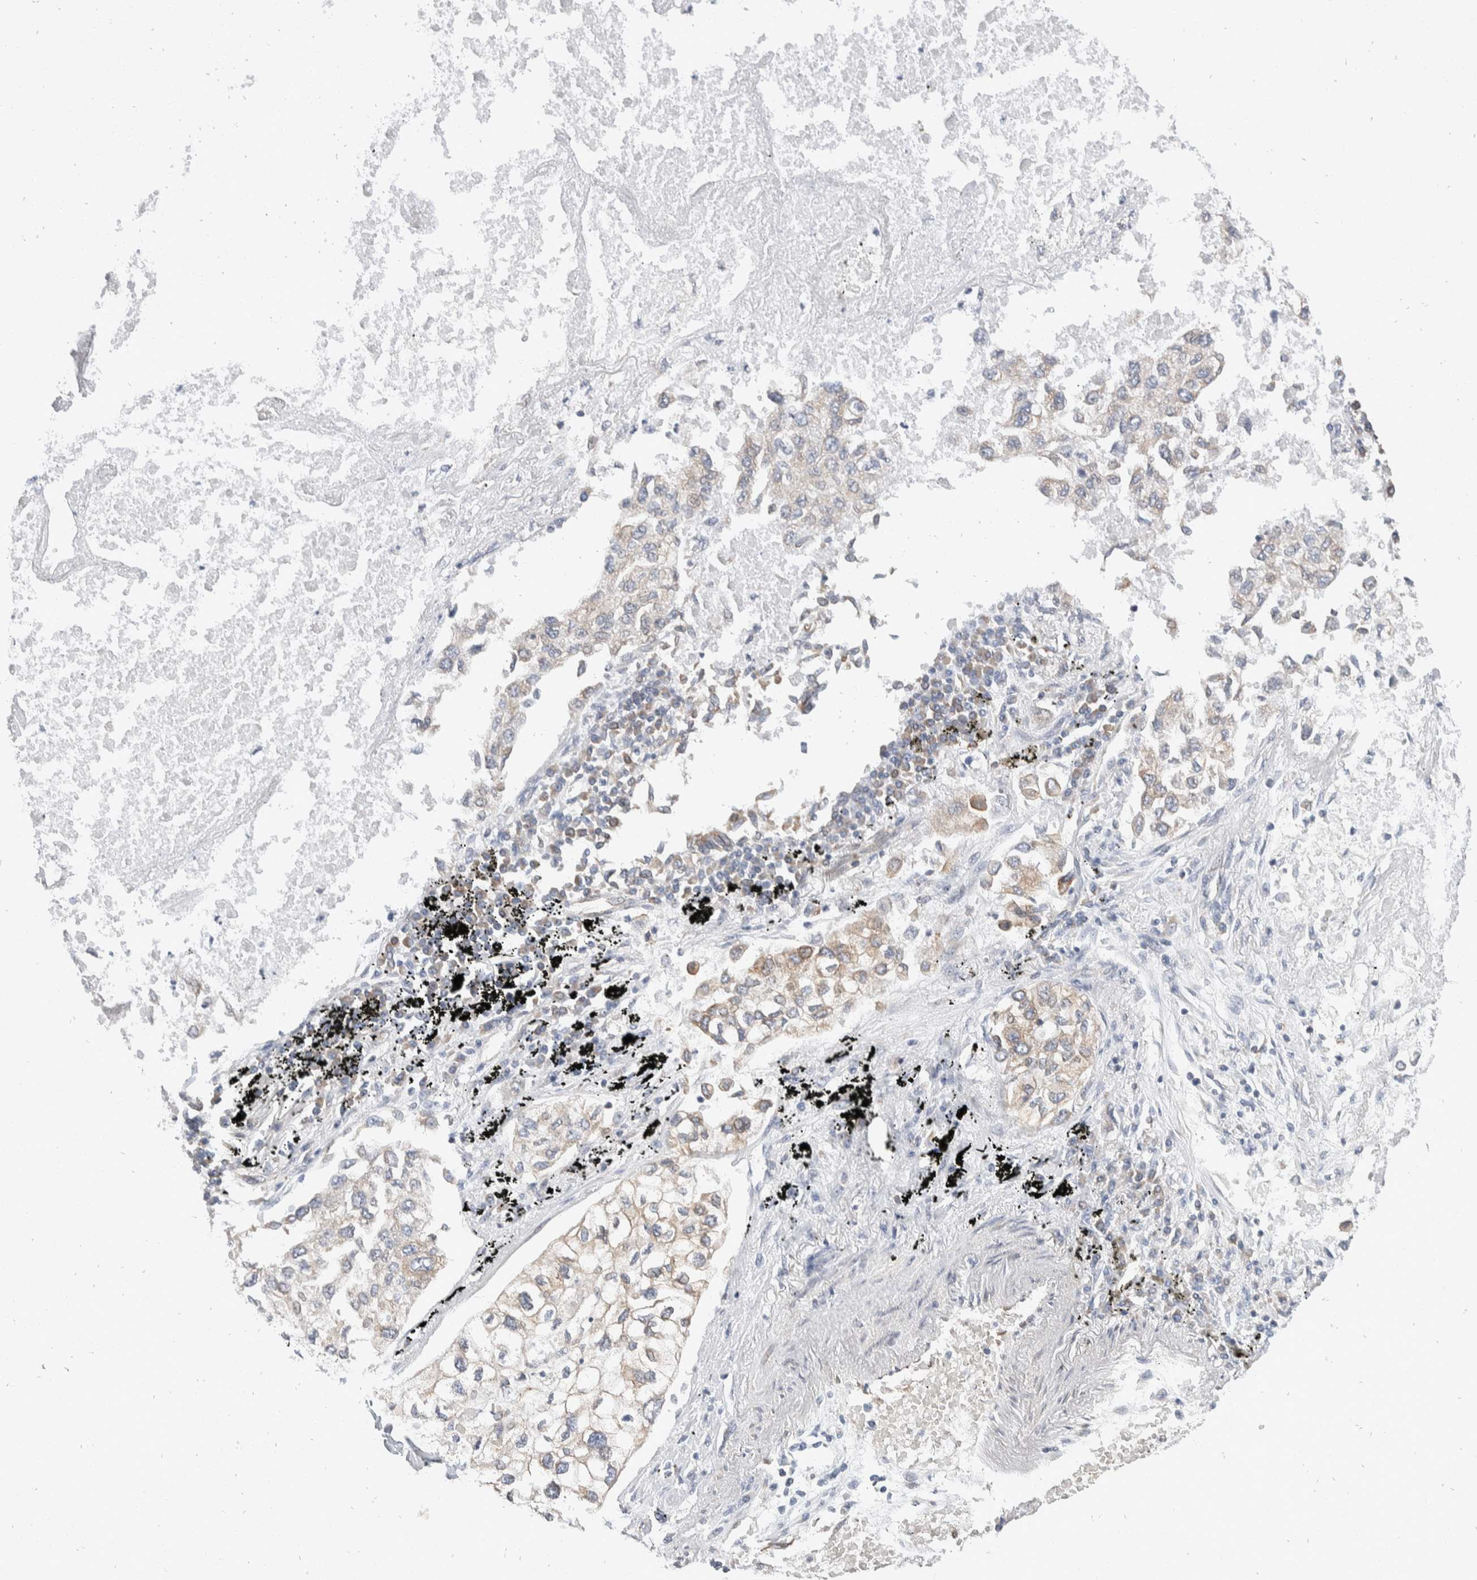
{"staining": {"intensity": "weak", "quantity": "25%-75%", "location": "cytoplasmic/membranous"}, "tissue": "lung cancer", "cell_type": "Tumor cells", "image_type": "cancer", "snomed": [{"axis": "morphology", "description": "Inflammation, NOS"}, {"axis": "morphology", "description": "Adenocarcinoma, NOS"}, {"axis": "topography", "description": "Lung"}], "caption": "IHC staining of adenocarcinoma (lung), which exhibits low levels of weak cytoplasmic/membranous staining in approximately 25%-75% of tumor cells indicating weak cytoplasmic/membranous protein expression. The staining was performed using DAB (3,3'-diaminobenzidine) (brown) for protein detection and nuclei were counterstained in hematoxylin (blue).", "gene": "TMEM245", "patient": {"sex": "male", "age": 63}}